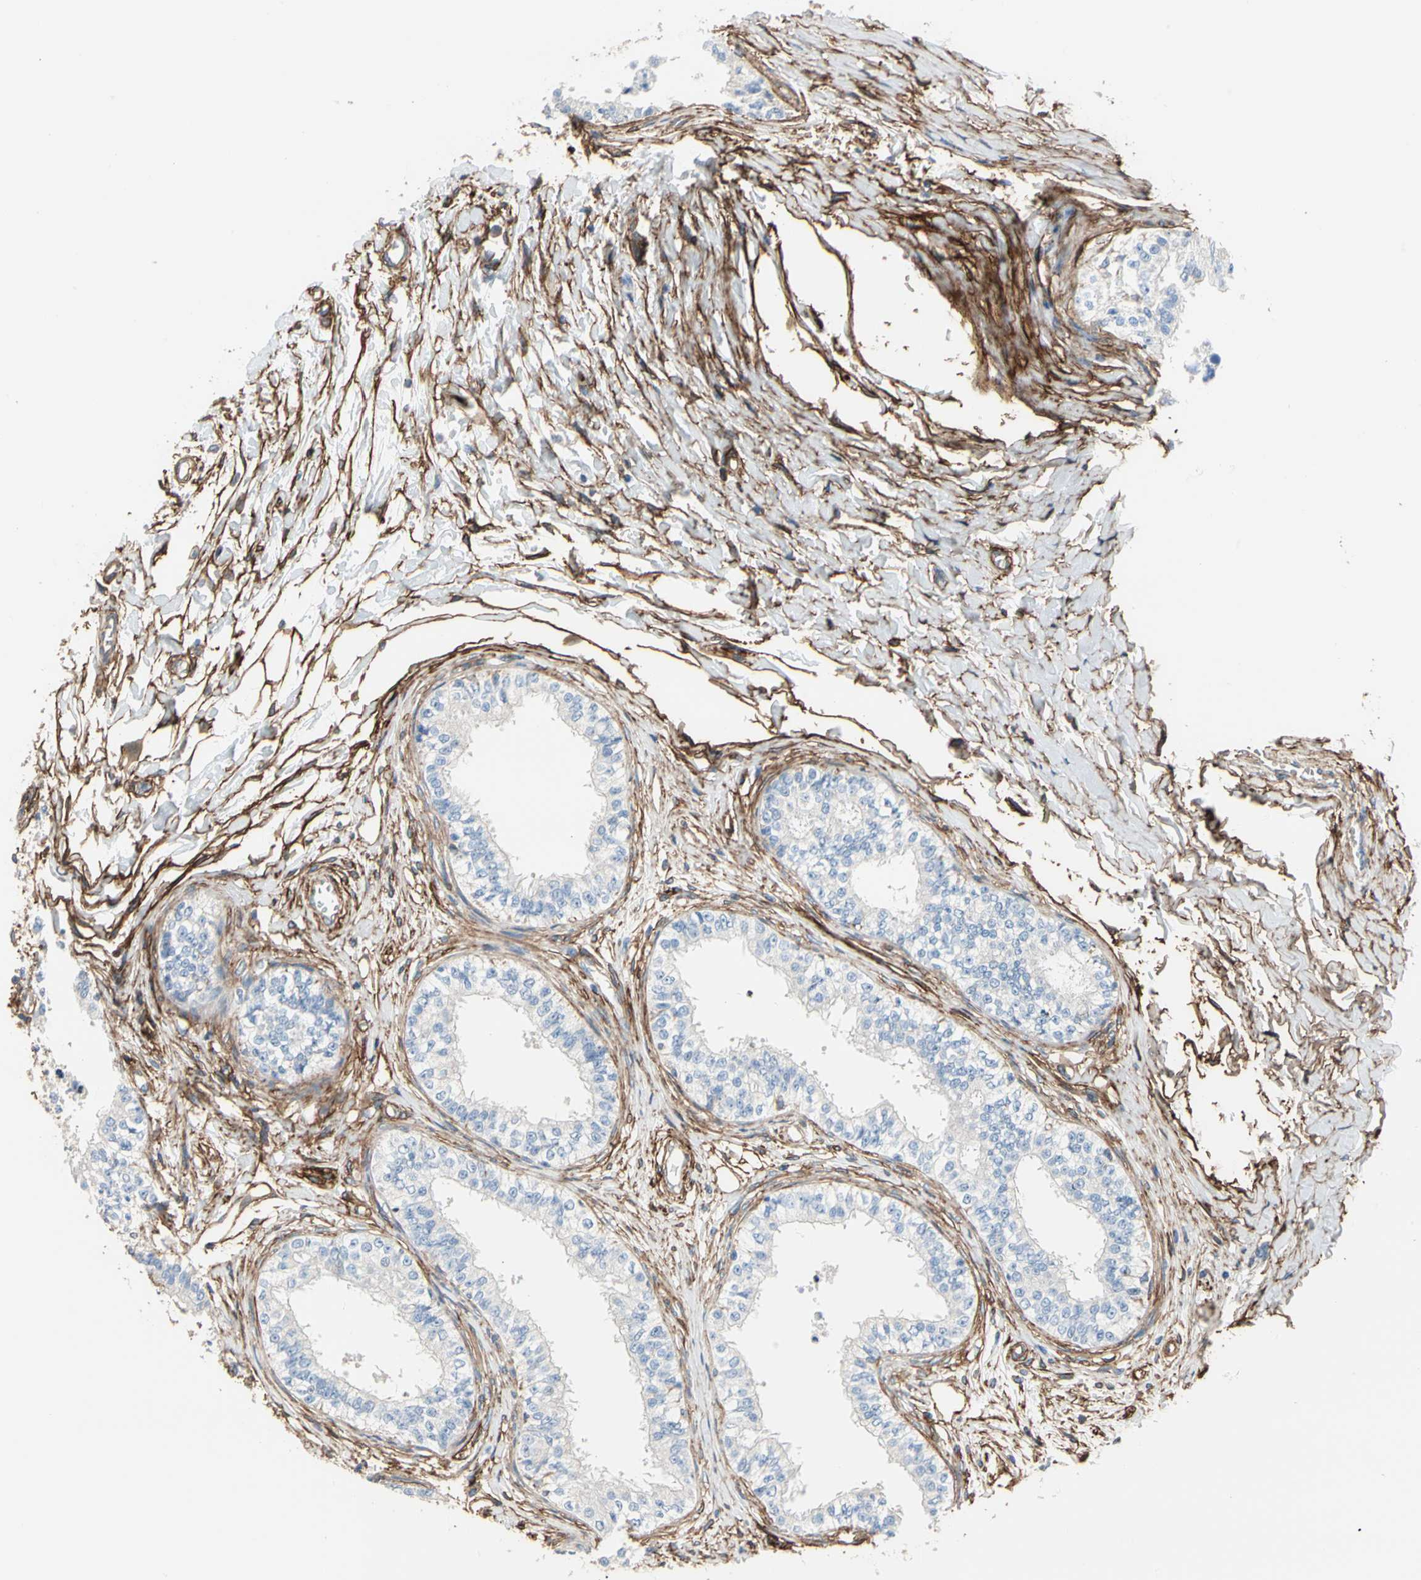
{"staining": {"intensity": "moderate", "quantity": "25%-75%", "location": "cytoplasmic/membranous"}, "tissue": "epididymis", "cell_type": "Glandular cells", "image_type": "normal", "snomed": [{"axis": "morphology", "description": "Normal tissue, NOS"}, {"axis": "morphology", "description": "Adenocarcinoma, metastatic, NOS"}, {"axis": "topography", "description": "Testis"}, {"axis": "topography", "description": "Epididymis"}], "caption": "Immunohistochemical staining of normal epididymis shows medium levels of moderate cytoplasmic/membranous staining in approximately 25%-75% of glandular cells.", "gene": "EPB41L2", "patient": {"sex": "male", "age": 26}}